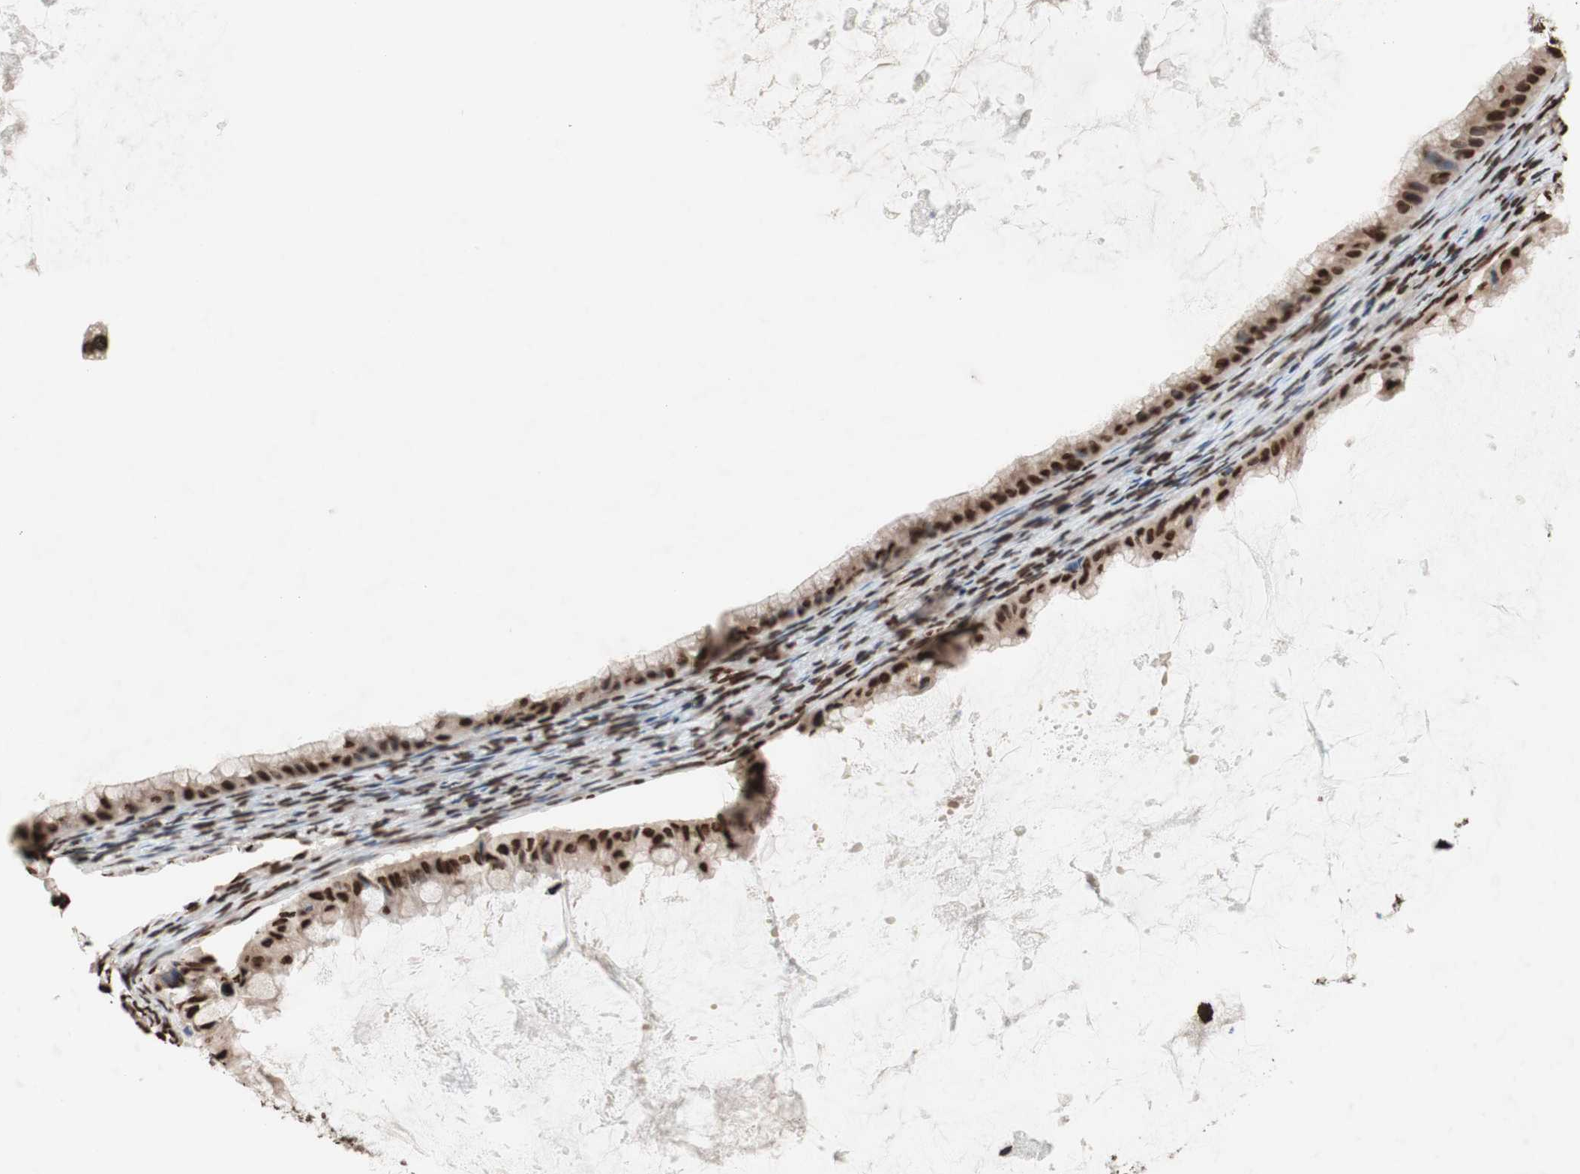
{"staining": {"intensity": "strong", "quantity": ">75%", "location": "nuclear"}, "tissue": "ovarian cancer", "cell_type": "Tumor cells", "image_type": "cancer", "snomed": [{"axis": "morphology", "description": "Cystadenocarcinoma, mucinous, NOS"}, {"axis": "topography", "description": "Ovary"}], "caption": "A high-resolution image shows immunohistochemistry staining of ovarian mucinous cystadenocarcinoma, which demonstrates strong nuclear expression in about >75% of tumor cells. (Brightfield microscopy of DAB IHC at high magnification).", "gene": "NCOA3", "patient": {"sex": "female", "age": 61}}